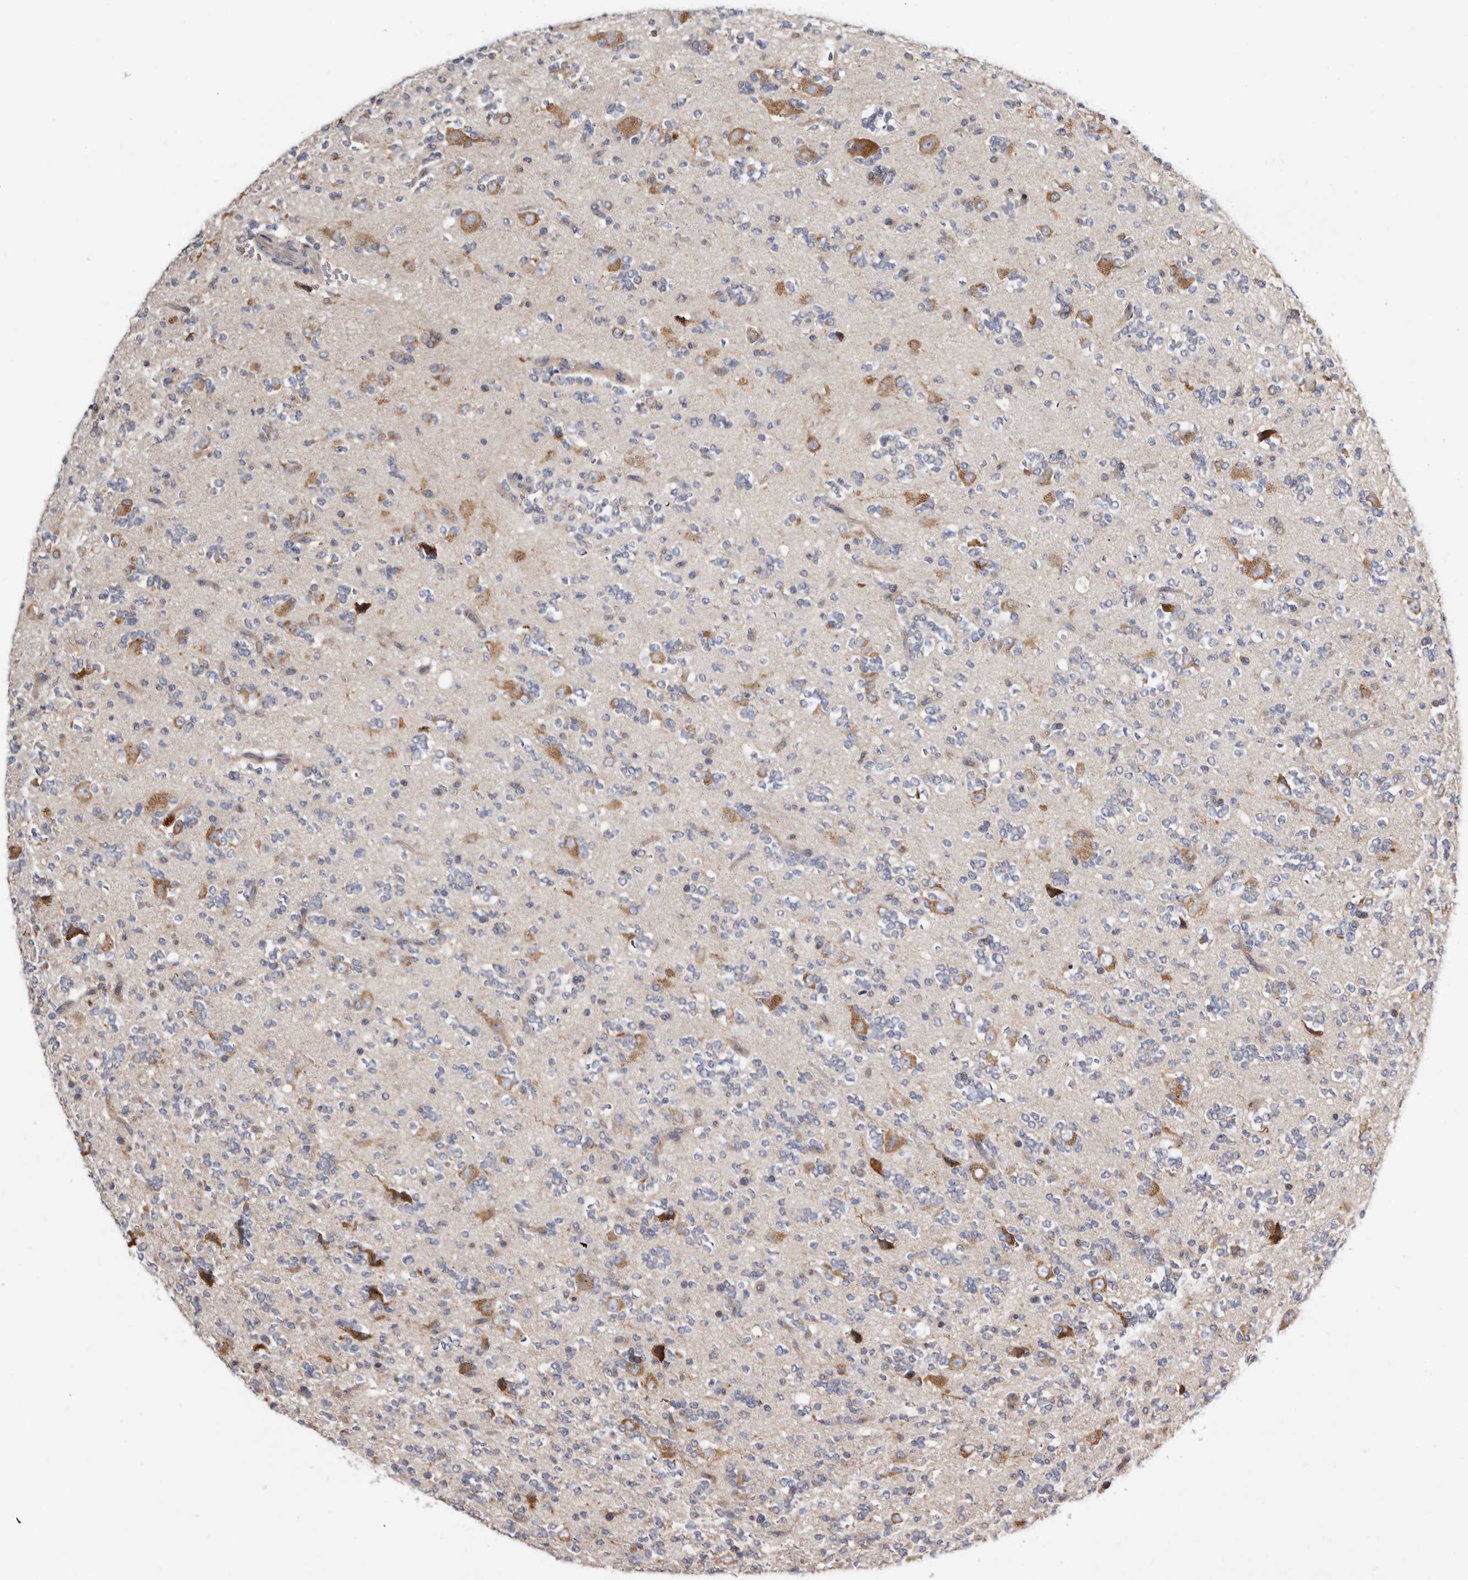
{"staining": {"intensity": "weak", "quantity": "<25%", "location": "cytoplasmic/membranous"}, "tissue": "glioma", "cell_type": "Tumor cells", "image_type": "cancer", "snomed": [{"axis": "morphology", "description": "Glioma, malignant, High grade"}, {"axis": "topography", "description": "Brain"}], "caption": "A photomicrograph of glioma stained for a protein exhibits no brown staining in tumor cells.", "gene": "ASIC5", "patient": {"sex": "female", "age": 62}}